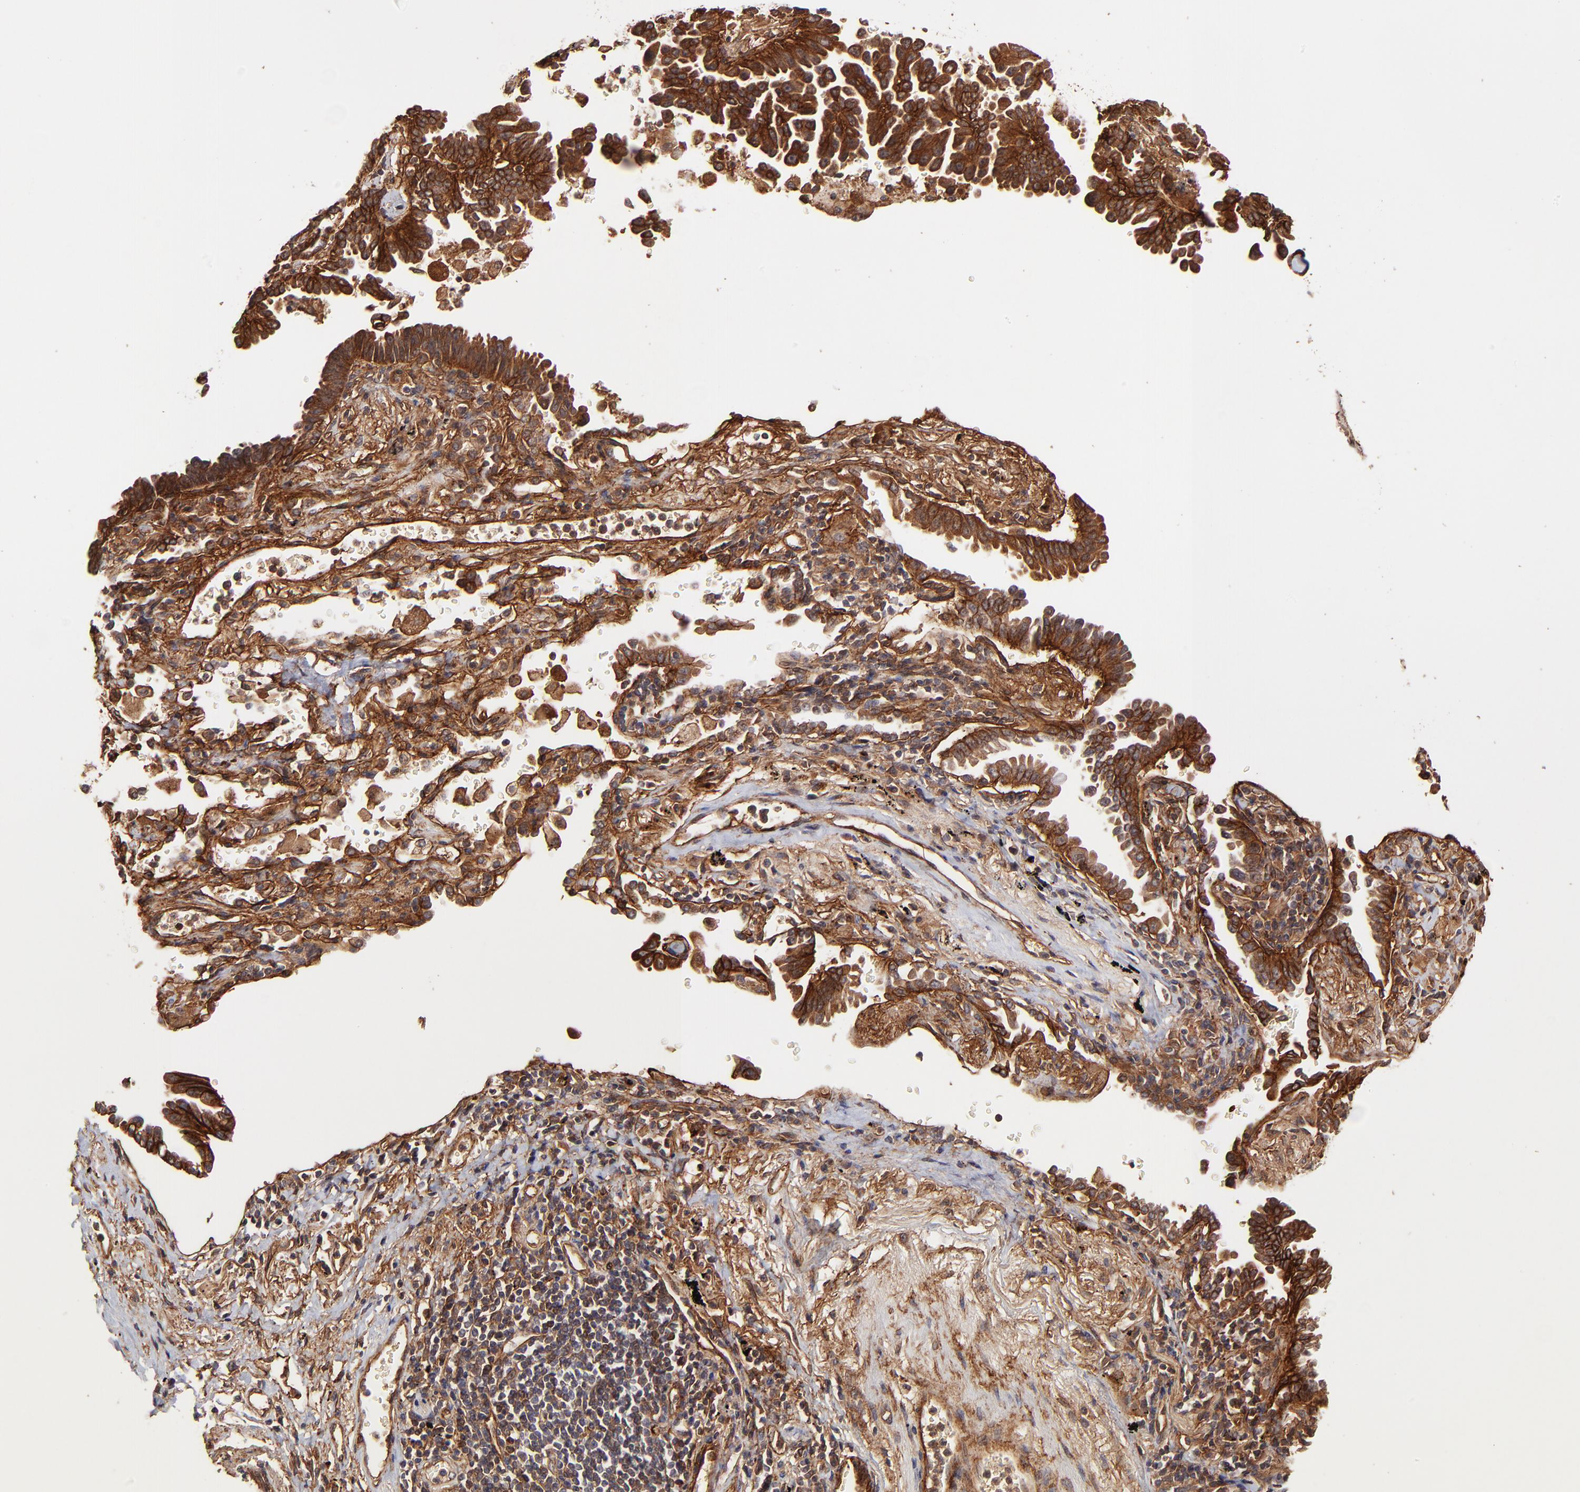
{"staining": {"intensity": "strong", "quantity": ">75%", "location": "cytoplasmic/membranous"}, "tissue": "lung cancer", "cell_type": "Tumor cells", "image_type": "cancer", "snomed": [{"axis": "morphology", "description": "Adenocarcinoma, NOS"}, {"axis": "topography", "description": "Lung"}], "caption": "High-power microscopy captured an immunohistochemistry (IHC) image of adenocarcinoma (lung), revealing strong cytoplasmic/membranous staining in approximately >75% of tumor cells.", "gene": "ITGB1", "patient": {"sex": "female", "age": 64}}